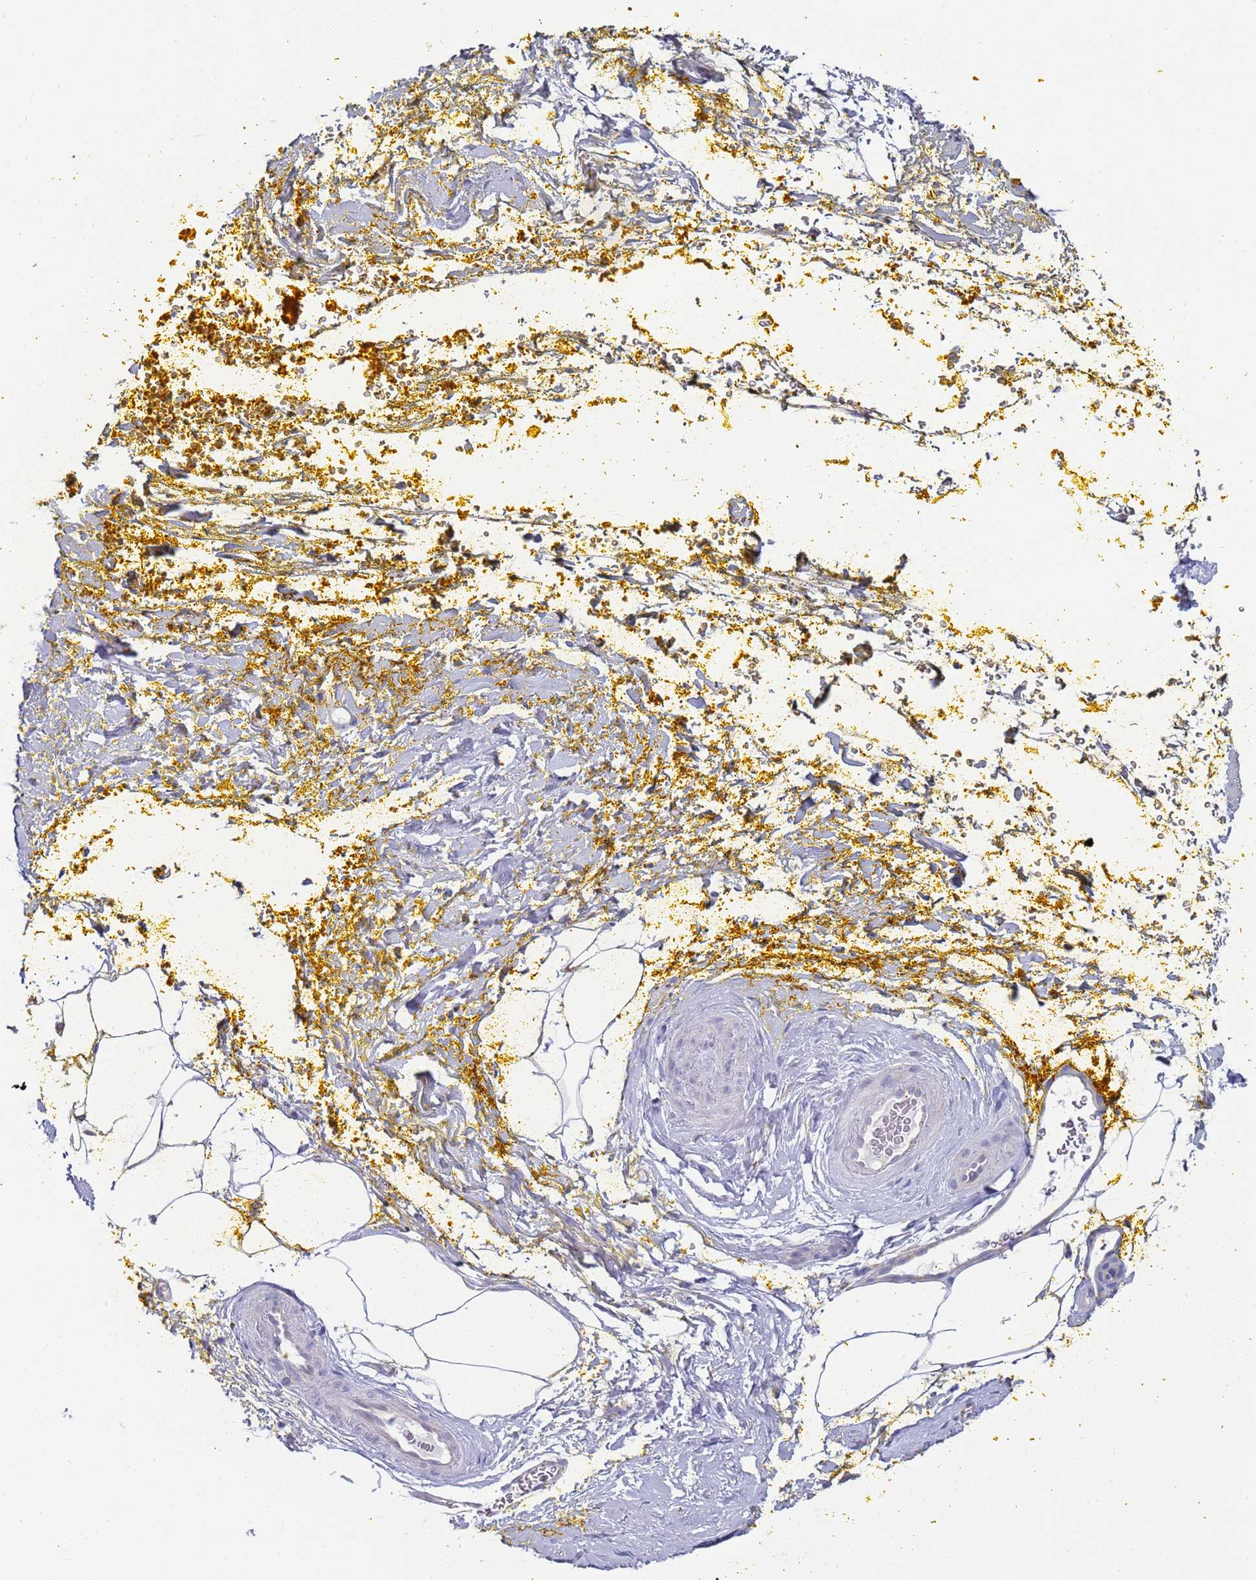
{"staining": {"intensity": "negative", "quantity": "none", "location": "none"}, "tissue": "adipose tissue", "cell_type": "Adipocytes", "image_type": "normal", "snomed": [{"axis": "morphology", "description": "Normal tissue, NOS"}, {"axis": "morphology", "description": "Adenocarcinoma, Low grade"}, {"axis": "topography", "description": "Prostate"}, {"axis": "topography", "description": "Peripheral nerve tissue"}], "caption": "An immunohistochemistry (IHC) image of normal adipose tissue is shown. There is no staining in adipocytes of adipose tissue.", "gene": "ENSG00000286098", "patient": {"sex": "male", "age": 63}}